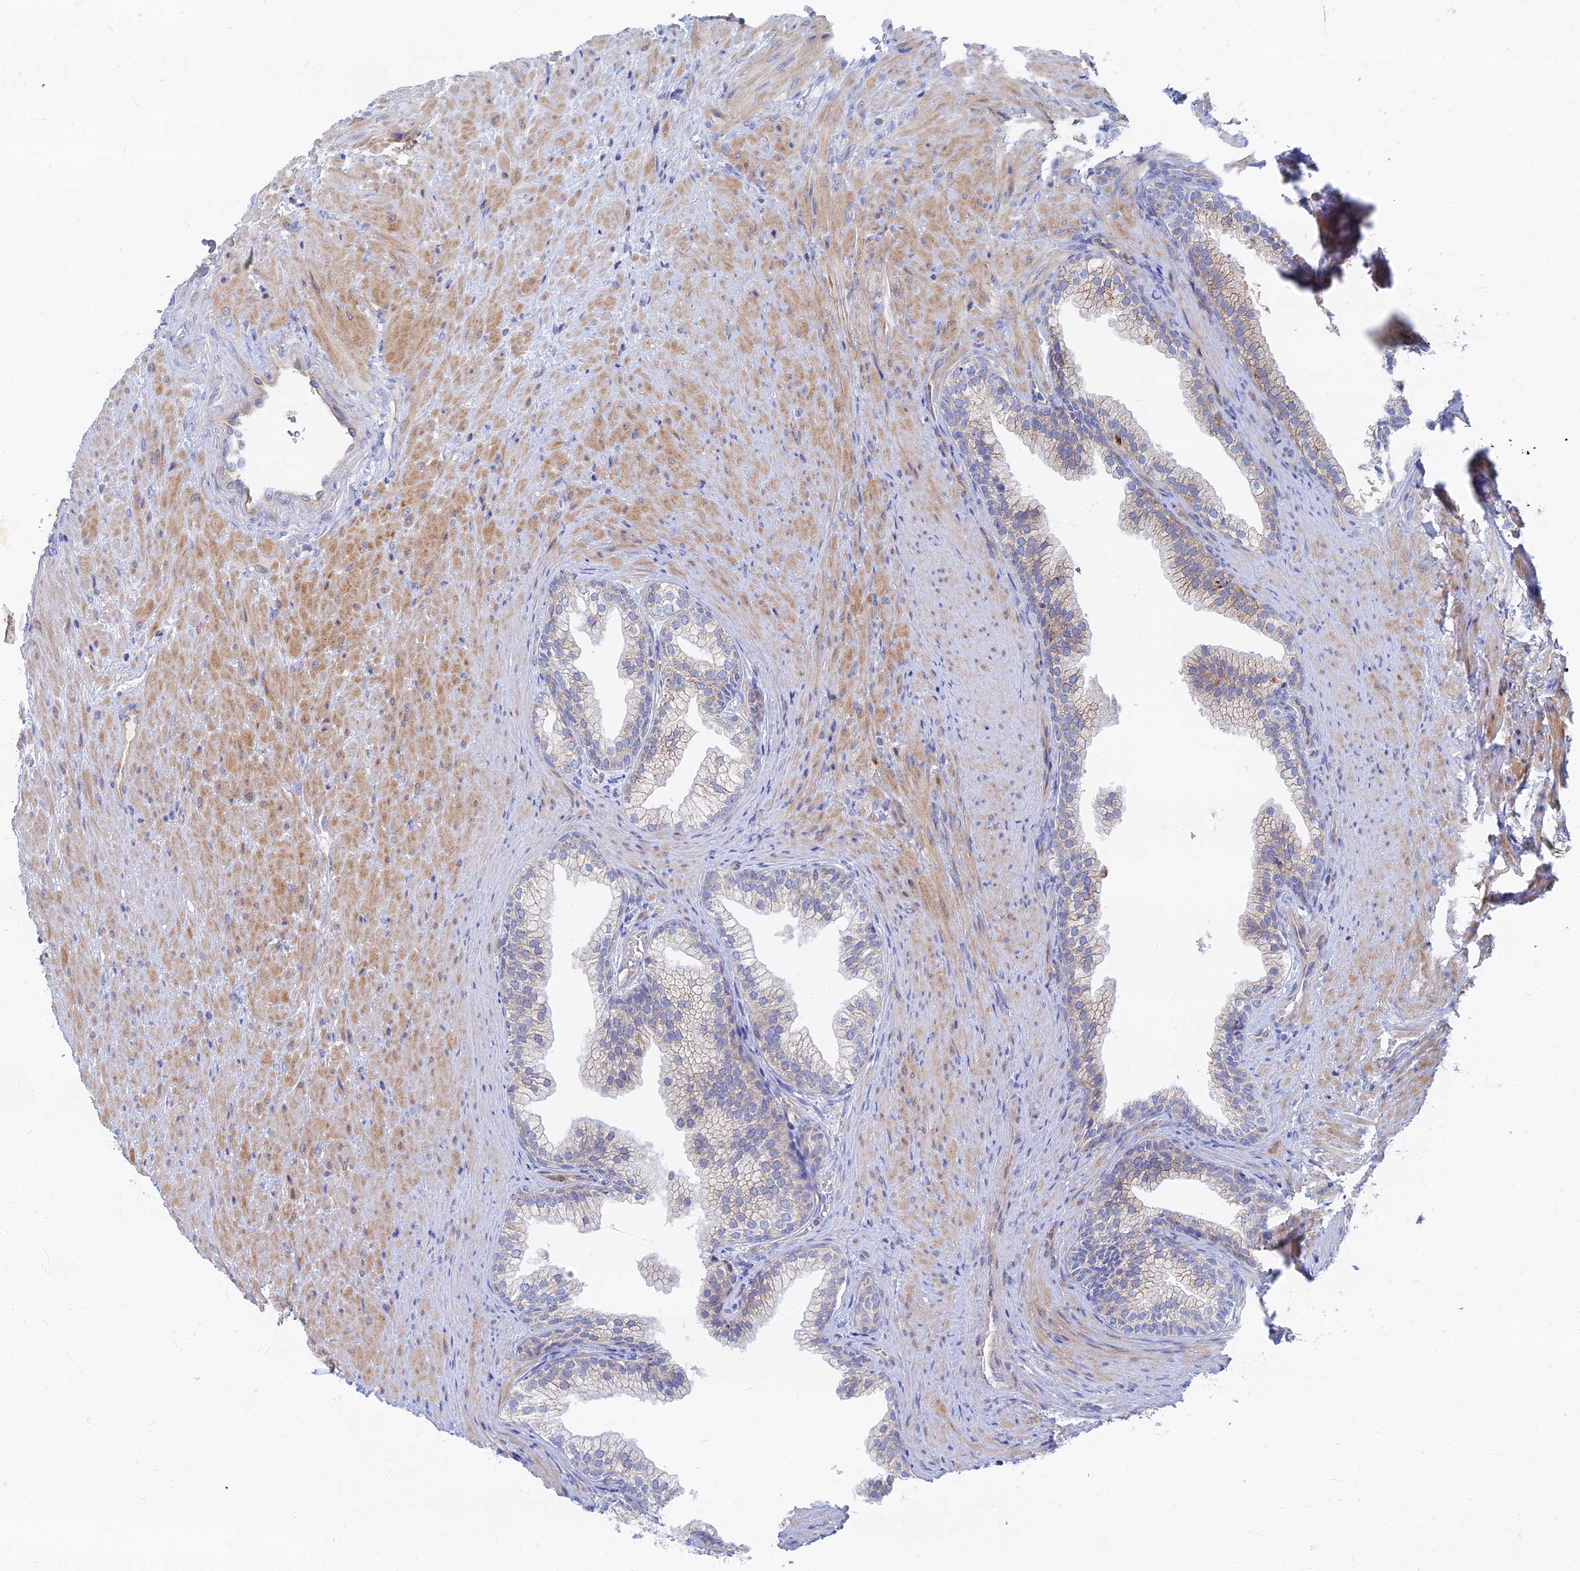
{"staining": {"intensity": "weak", "quantity": "25%-75%", "location": "cytoplasmic/membranous"}, "tissue": "prostate", "cell_type": "Glandular cells", "image_type": "normal", "snomed": [{"axis": "morphology", "description": "Normal tissue, NOS"}, {"axis": "topography", "description": "Prostate"}], "caption": "Glandular cells exhibit weak cytoplasmic/membranous positivity in about 25%-75% of cells in benign prostate. (DAB (3,3'-diaminobenzidine) IHC, brown staining for protein, blue staining for nuclei).", "gene": "TMEM44", "patient": {"sex": "male", "age": 76}}